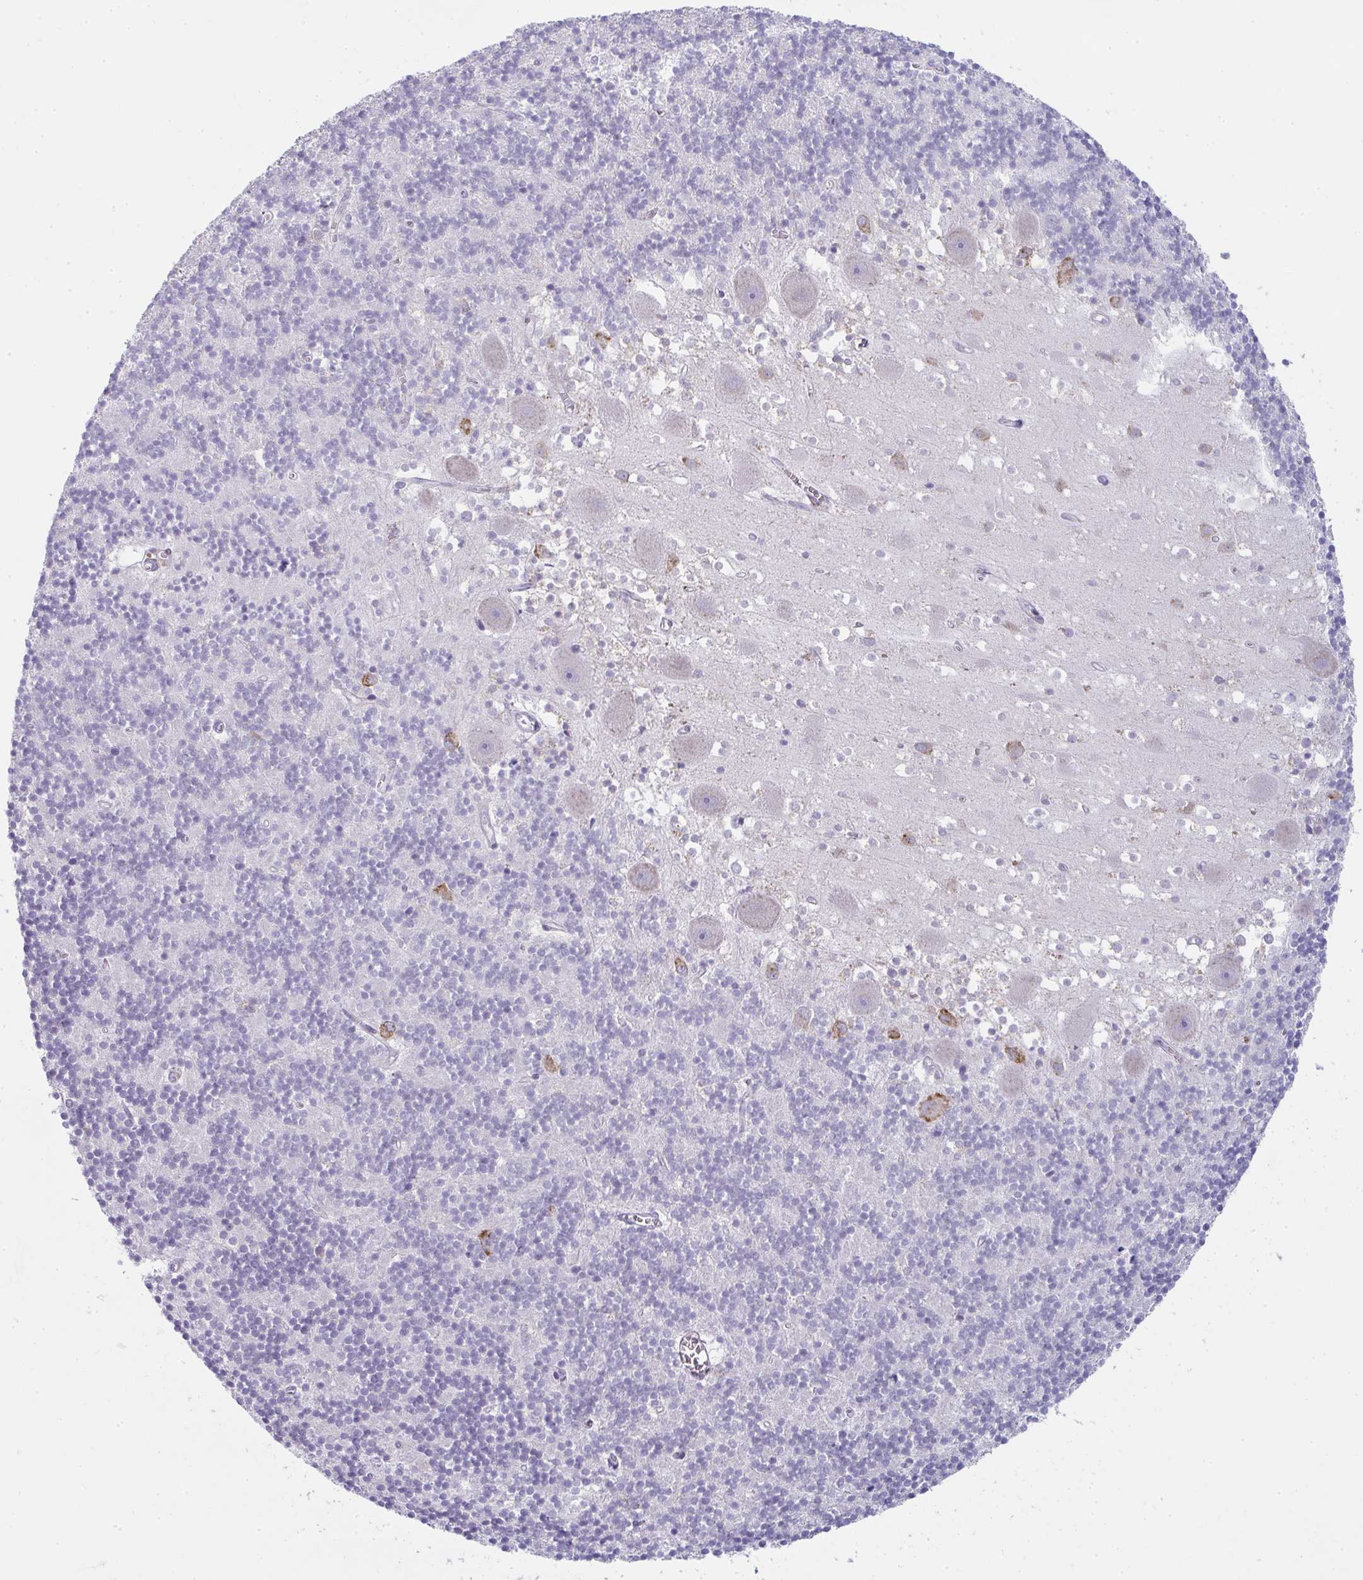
{"staining": {"intensity": "negative", "quantity": "none", "location": "none"}, "tissue": "cerebellum", "cell_type": "Cells in granular layer", "image_type": "normal", "snomed": [{"axis": "morphology", "description": "Normal tissue, NOS"}, {"axis": "topography", "description": "Cerebellum"}], "caption": "The histopathology image displays no staining of cells in granular layer in unremarkable cerebellum.", "gene": "SHROOM1", "patient": {"sex": "male", "age": 54}}